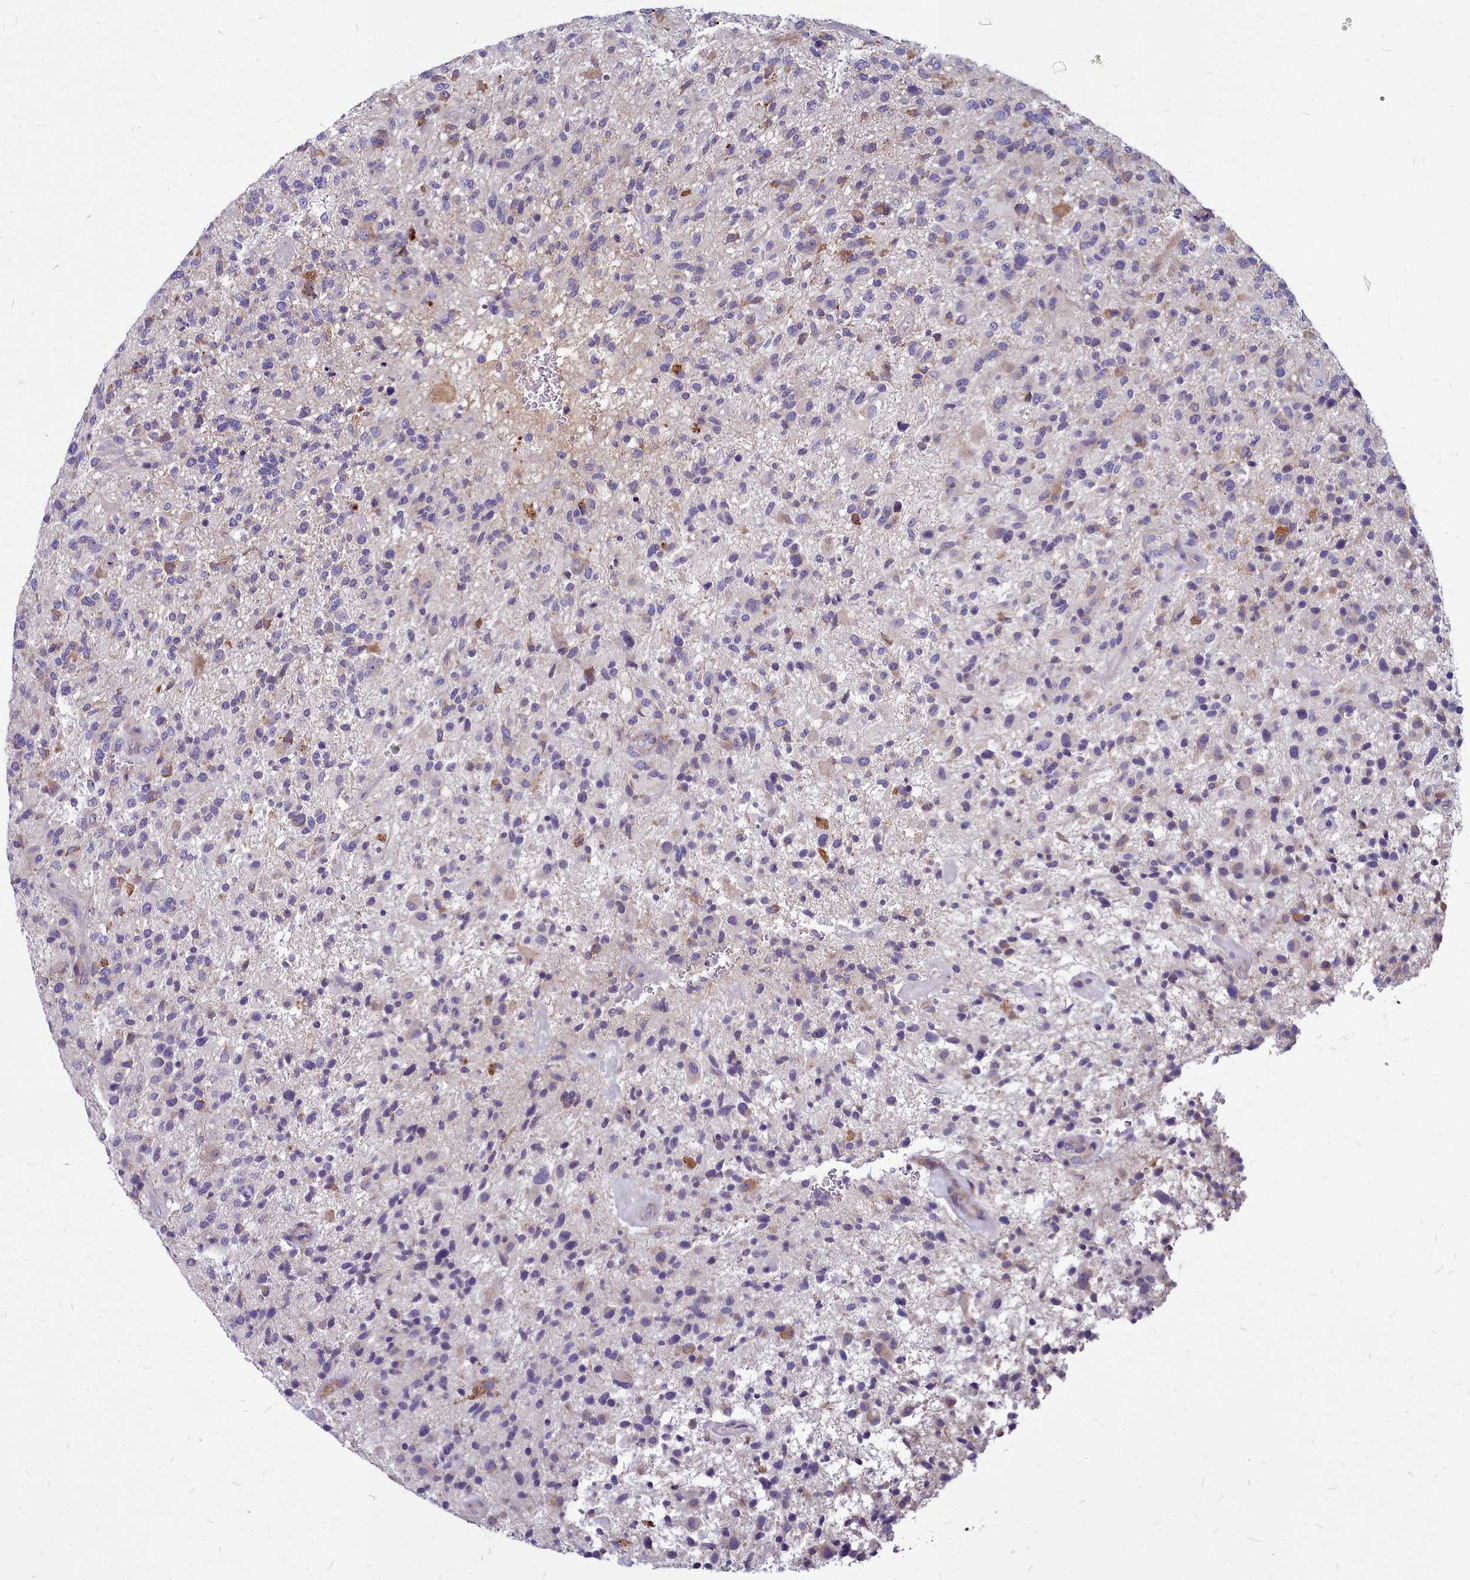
{"staining": {"intensity": "moderate", "quantity": "<25%", "location": "cytoplasmic/membranous"}, "tissue": "glioma", "cell_type": "Tumor cells", "image_type": "cancer", "snomed": [{"axis": "morphology", "description": "Glioma, malignant, High grade"}, {"axis": "topography", "description": "Brain"}], "caption": "DAB immunohistochemical staining of malignant high-grade glioma demonstrates moderate cytoplasmic/membranous protein positivity in approximately <25% of tumor cells. Using DAB (brown) and hematoxylin (blue) stains, captured at high magnification using brightfield microscopy.", "gene": "SMPD4", "patient": {"sex": "male", "age": 47}}